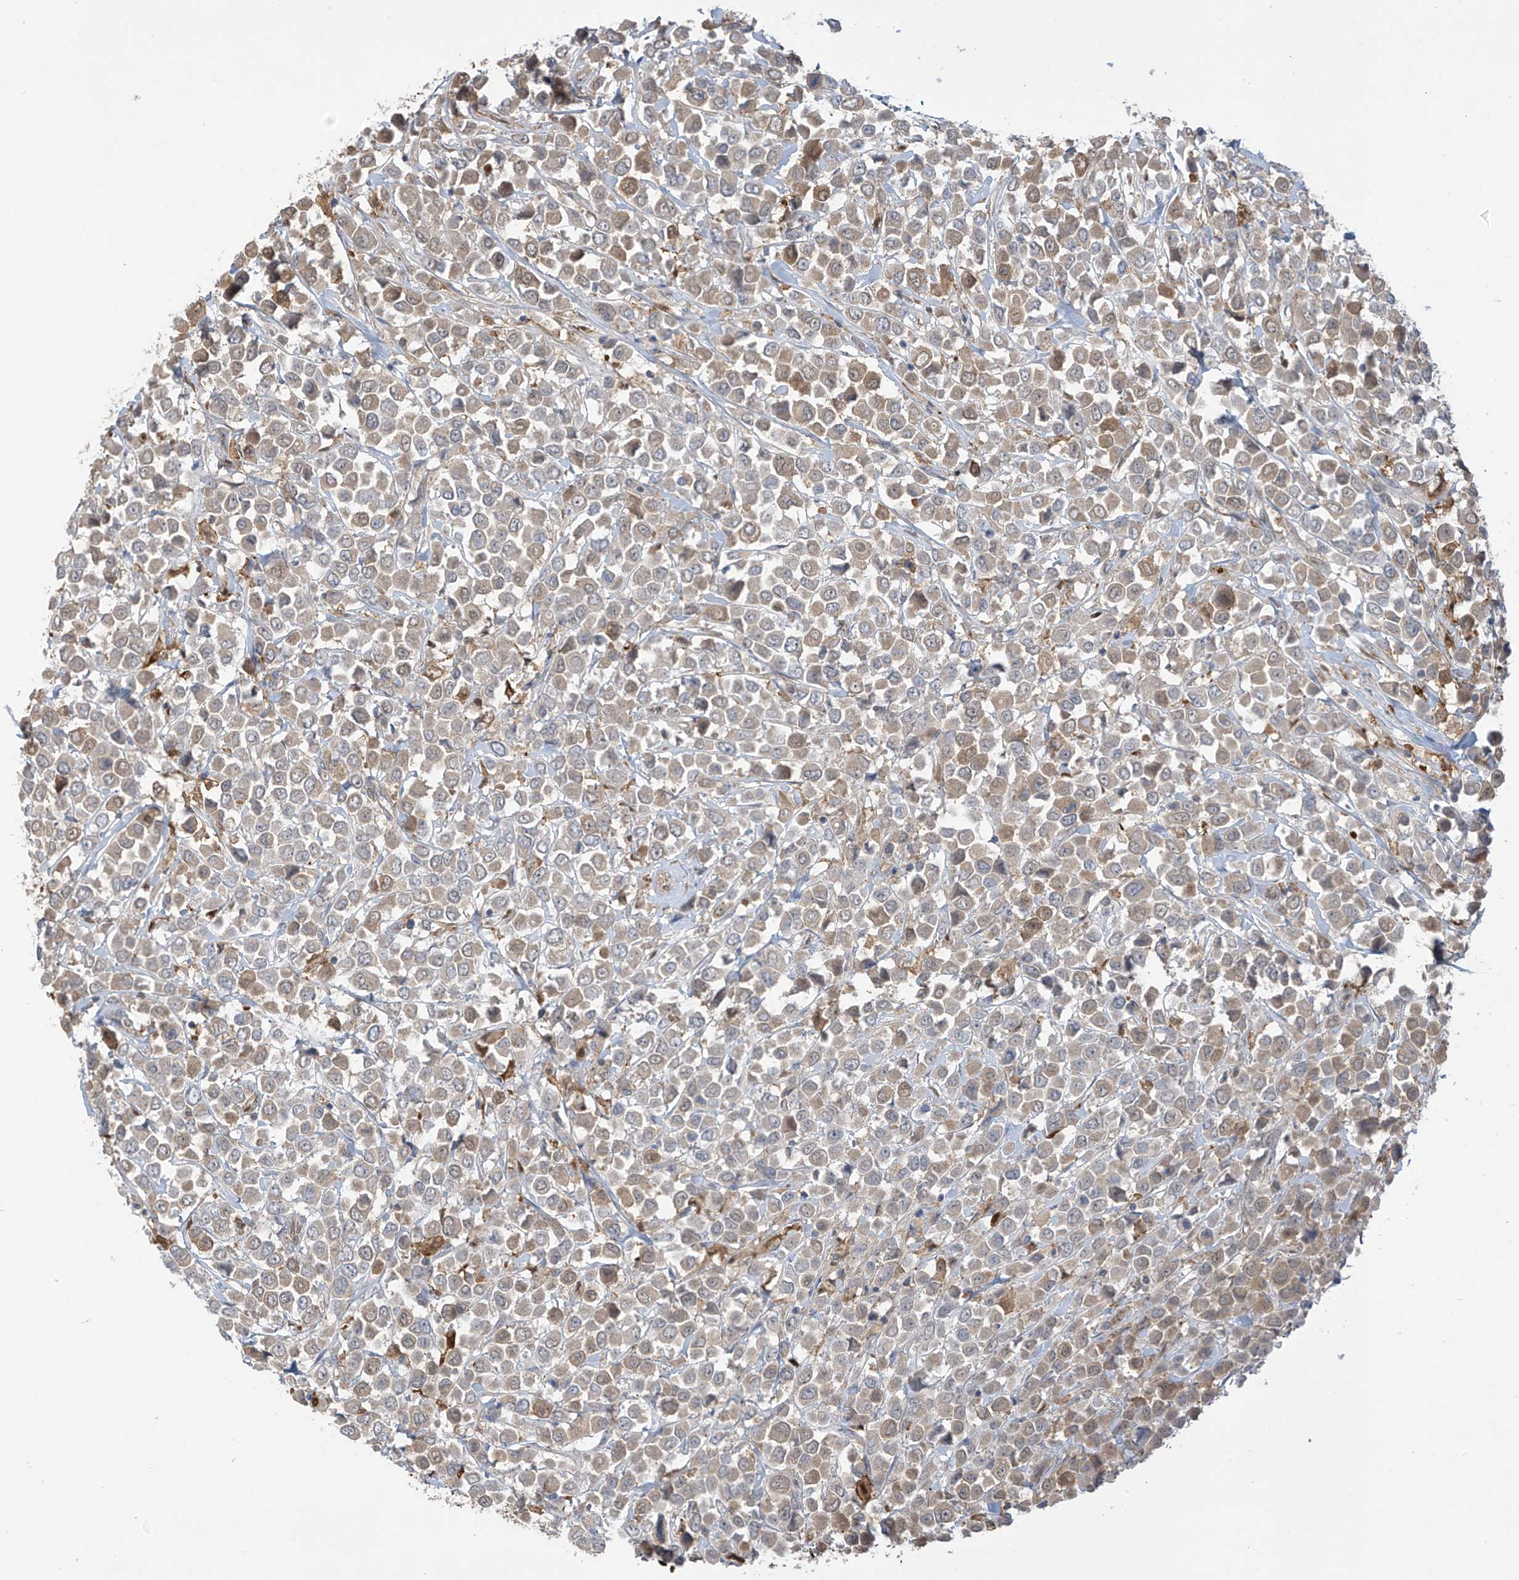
{"staining": {"intensity": "moderate", "quantity": ">75%", "location": "cytoplasmic/membranous,nuclear"}, "tissue": "breast cancer", "cell_type": "Tumor cells", "image_type": "cancer", "snomed": [{"axis": "morphology", "description": "Duct carcinoma"}, {"axis": "topography", "description": "Breast"}], "caption": "Immunohistochemical staining of breast cancer (invasive ductal carcinoma) exhibits medium levels of moderate cytoplasmic/membranous and nuclear expression in about >75% of tumor cells. Immunohistochemistry stains the protein of interest in brown and the nuclei are stained blue.", "gene": "IDH1", "patient": {"sex": "female", "age": 61}}